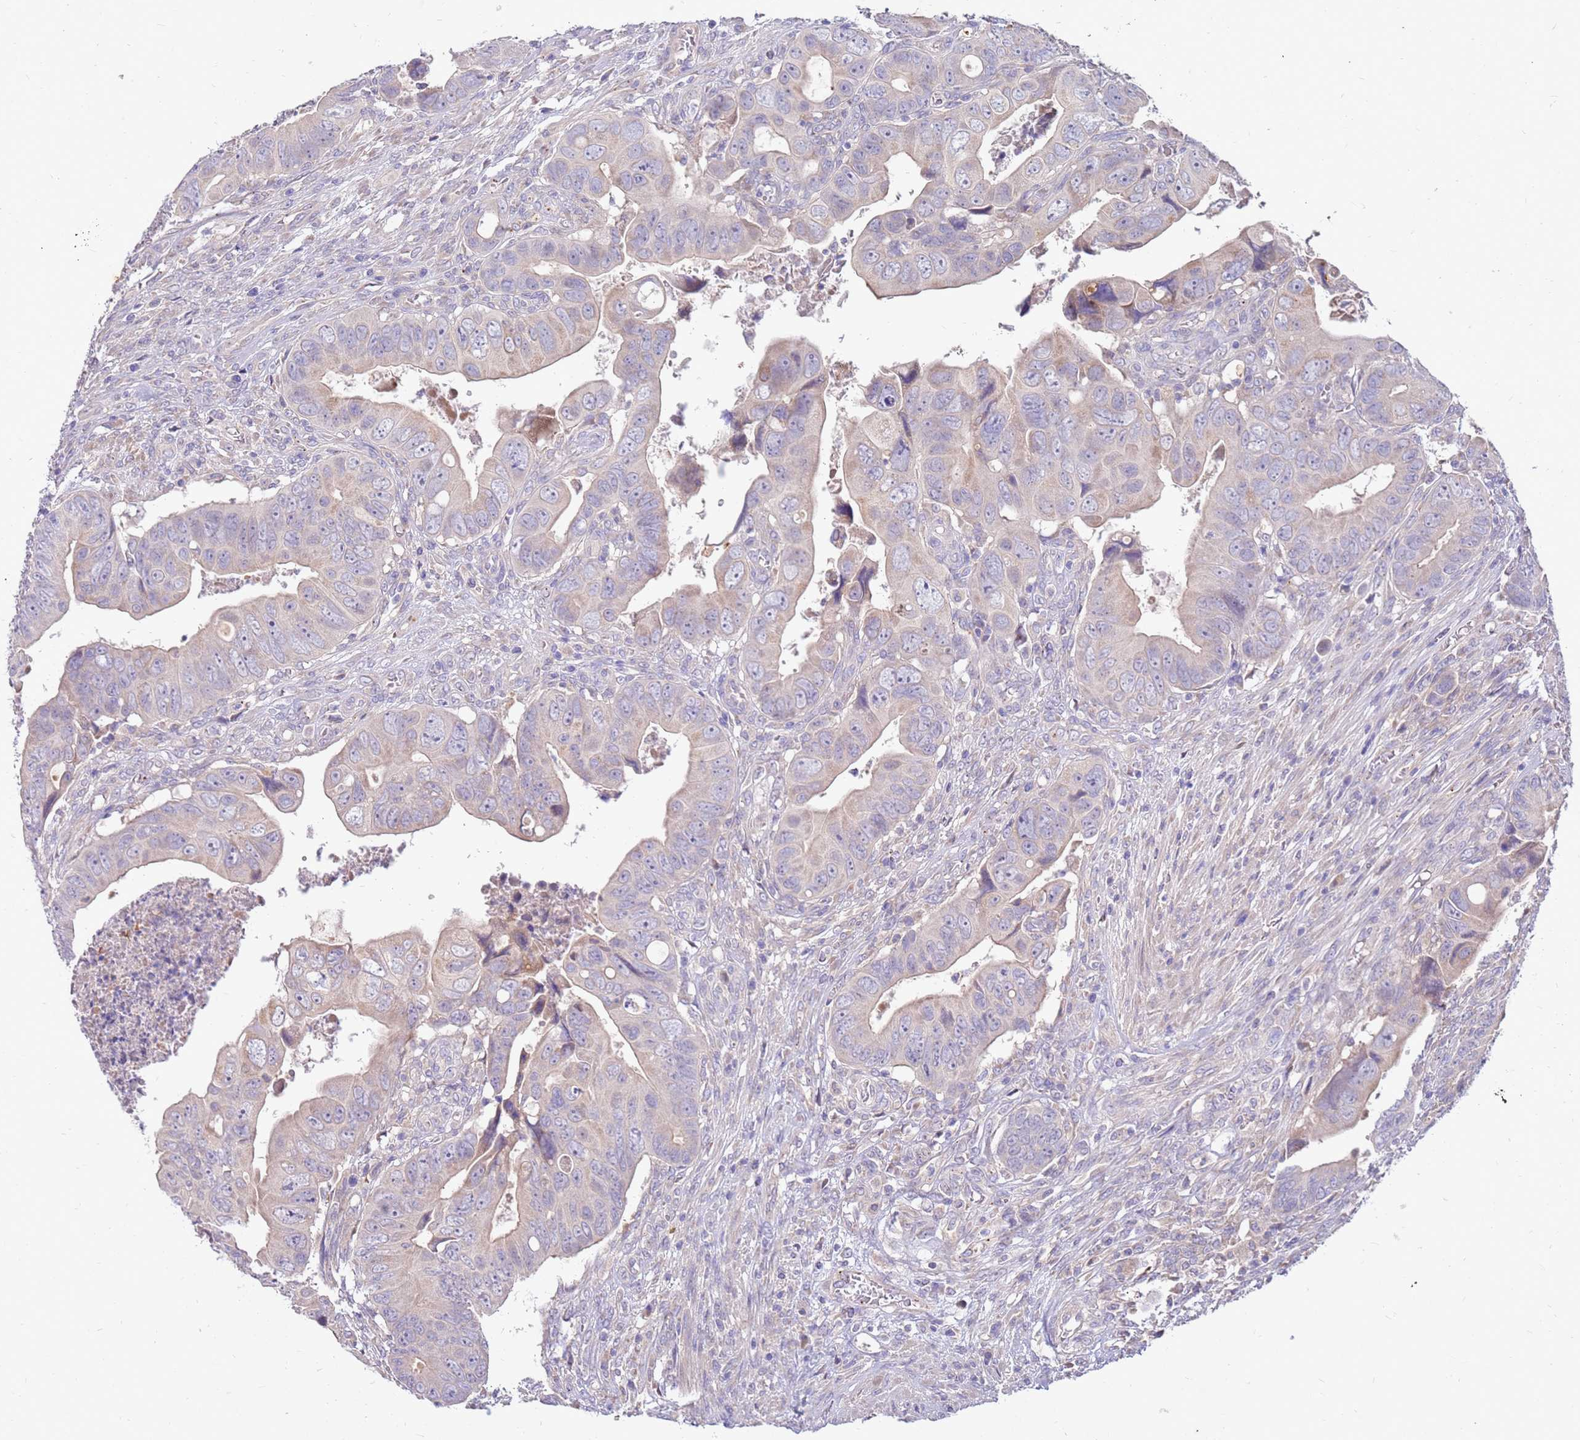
{"staining": {"intensity": "weak", "quantity": "<25%", "location": "cytoplasmic/membranous"}, "tissue": "colorectal cancer", "cell_type": "Tumor cells", "image_type": "cancer", "snomed": [{"axis": "morphology", "description": "Adenocarcinoma, NOS"}, {"axis": "topography", "description": "Rectum"}], "caption": "Tumor cells are negative for brown protein staining in colorectal cancer (adenocarcinoma).", "gene": "SLC44A4", "patient": {"sex": "female", "age": 78}}